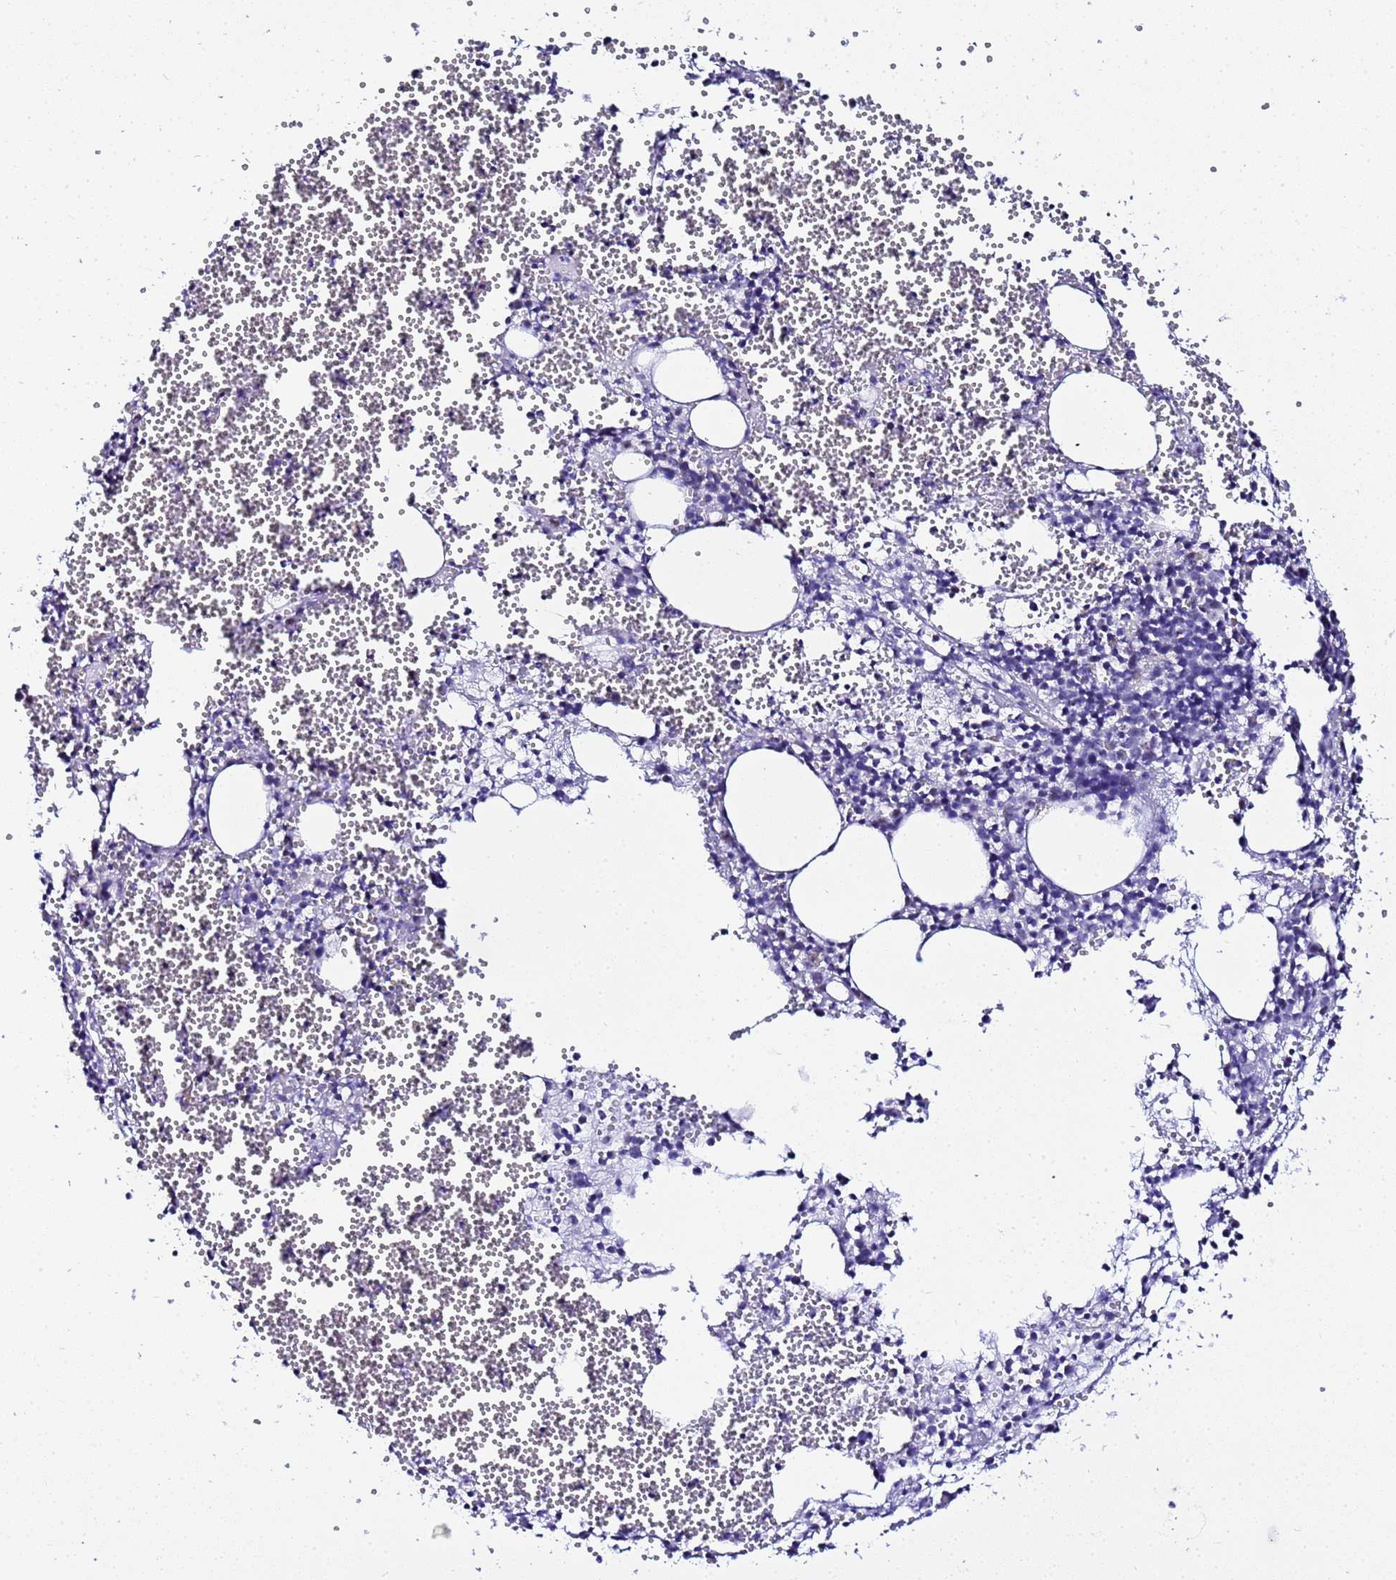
{"staining": {"intensity": "weak", "quantity": "<25%", "location": "nuclear"}, "tissue": "bone marrow", "cell_type": "Hematopoietic cells", "image_type": "normal", "snomed": [{"axis": "morphology", "description": "Normal tissue, NOS"}, {"axis": "topography", "description": "Bone marrow"}], "caption": "This is a photomicrograph of IHC staining of normal bone marrow, which shows no staining in hematopoietic cells. (DAB immunohistochemistry (IHC), high magnification).", "gene": "ACTL6B", "patient": {"sex": "female", "age": 77}}